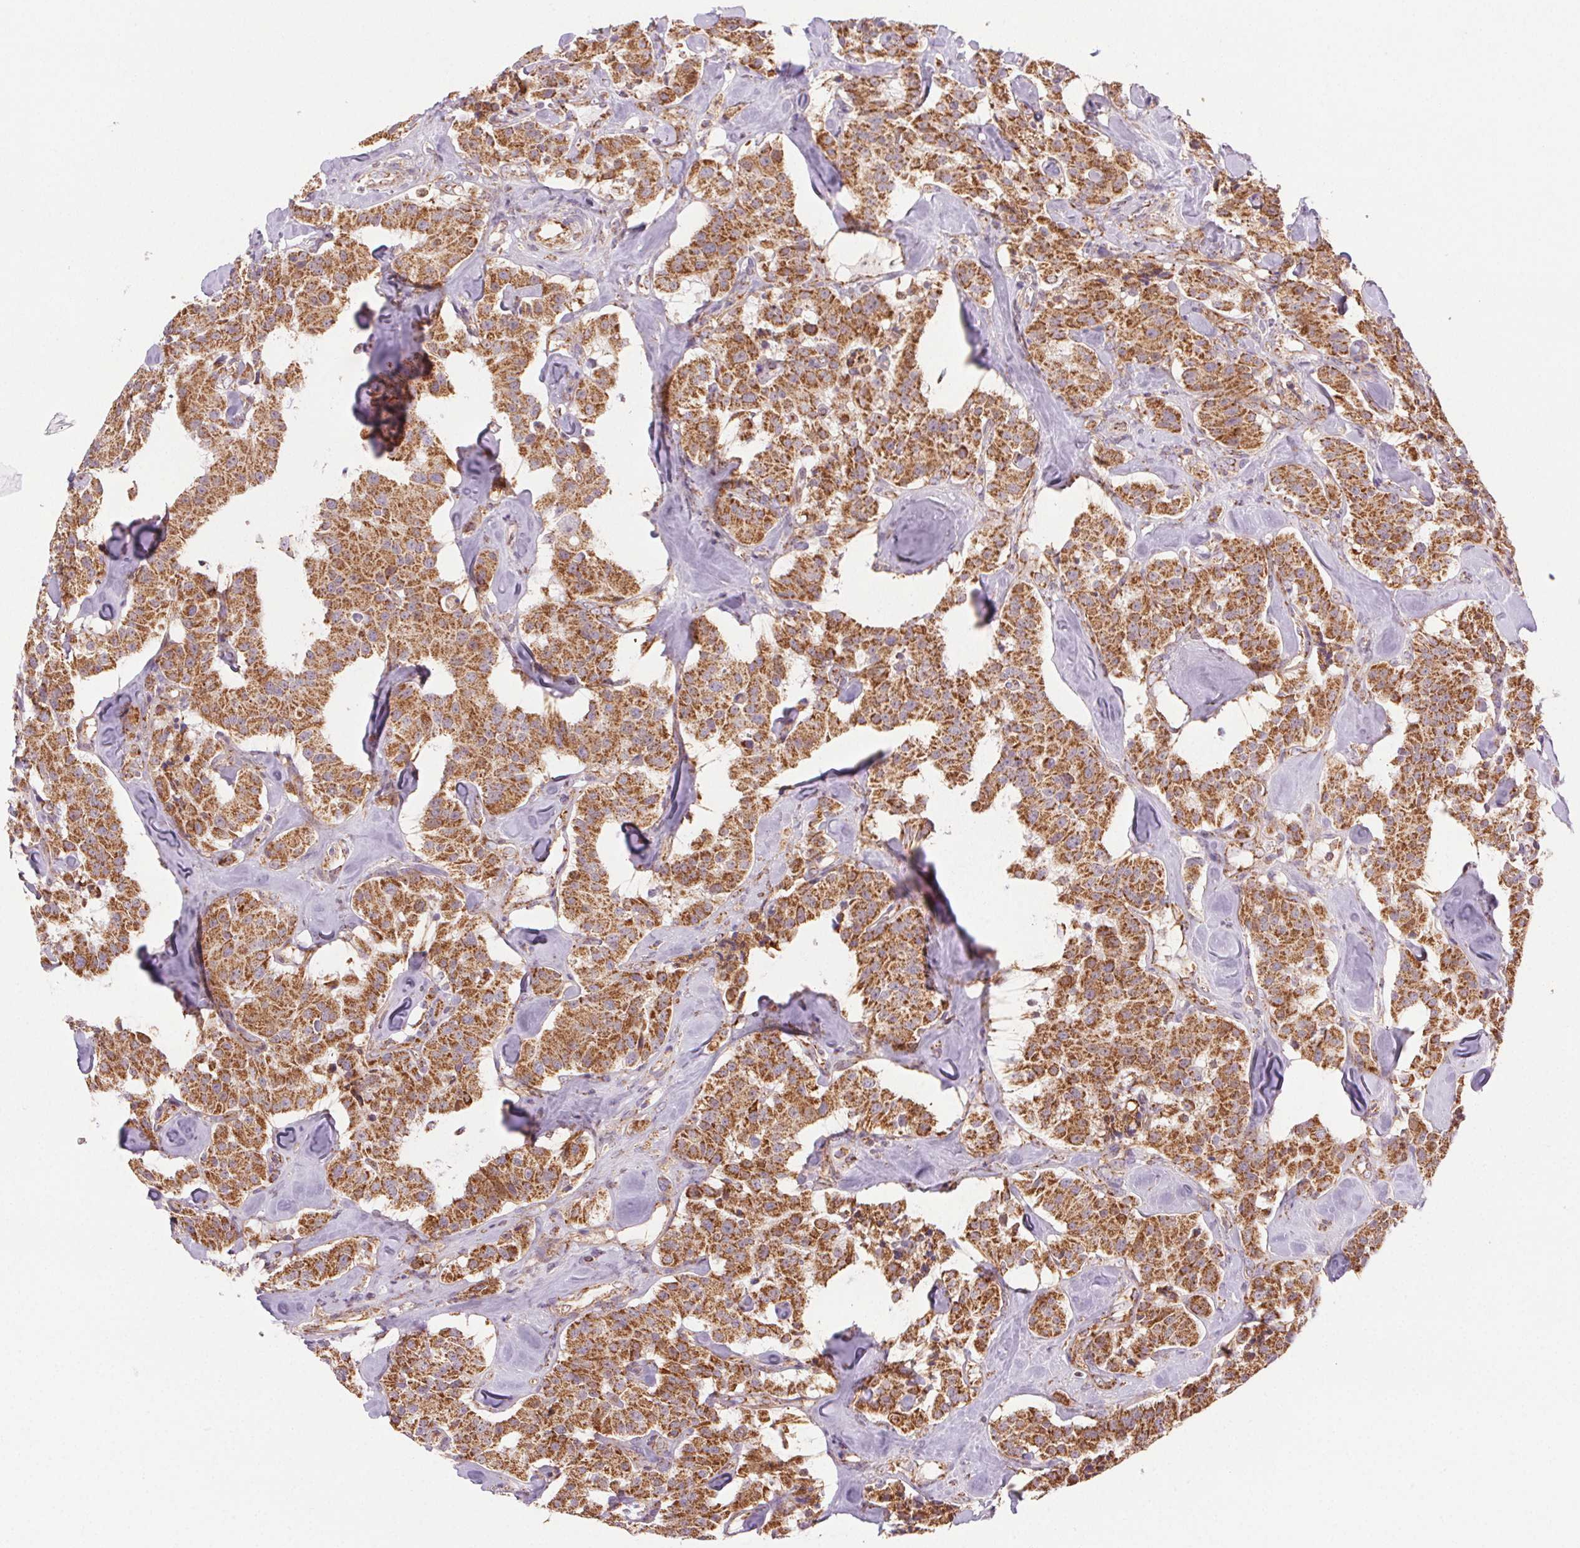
{"staining": {"intensity": "strong", "quantity": ">75%", "location": "cytoplasmic/membranous"}, "tissue": "carcinoid", "cell_type": "Tumor cells", "image_type": "cancer", "snomed": [{"axis": "morphology", "description": "Carcinoid, malignant, NOS"}, {"axis": "topography", "description": "Pancreas"}], "caption": "IHC histopathology image of carcinoid stained for a protein (brown), which shows high levels of strong cytoplasmic/membranous positivity in about >75% of tumor cells.", "gene": "CLPB", "patient": {"sex": "male", "age": 41}}